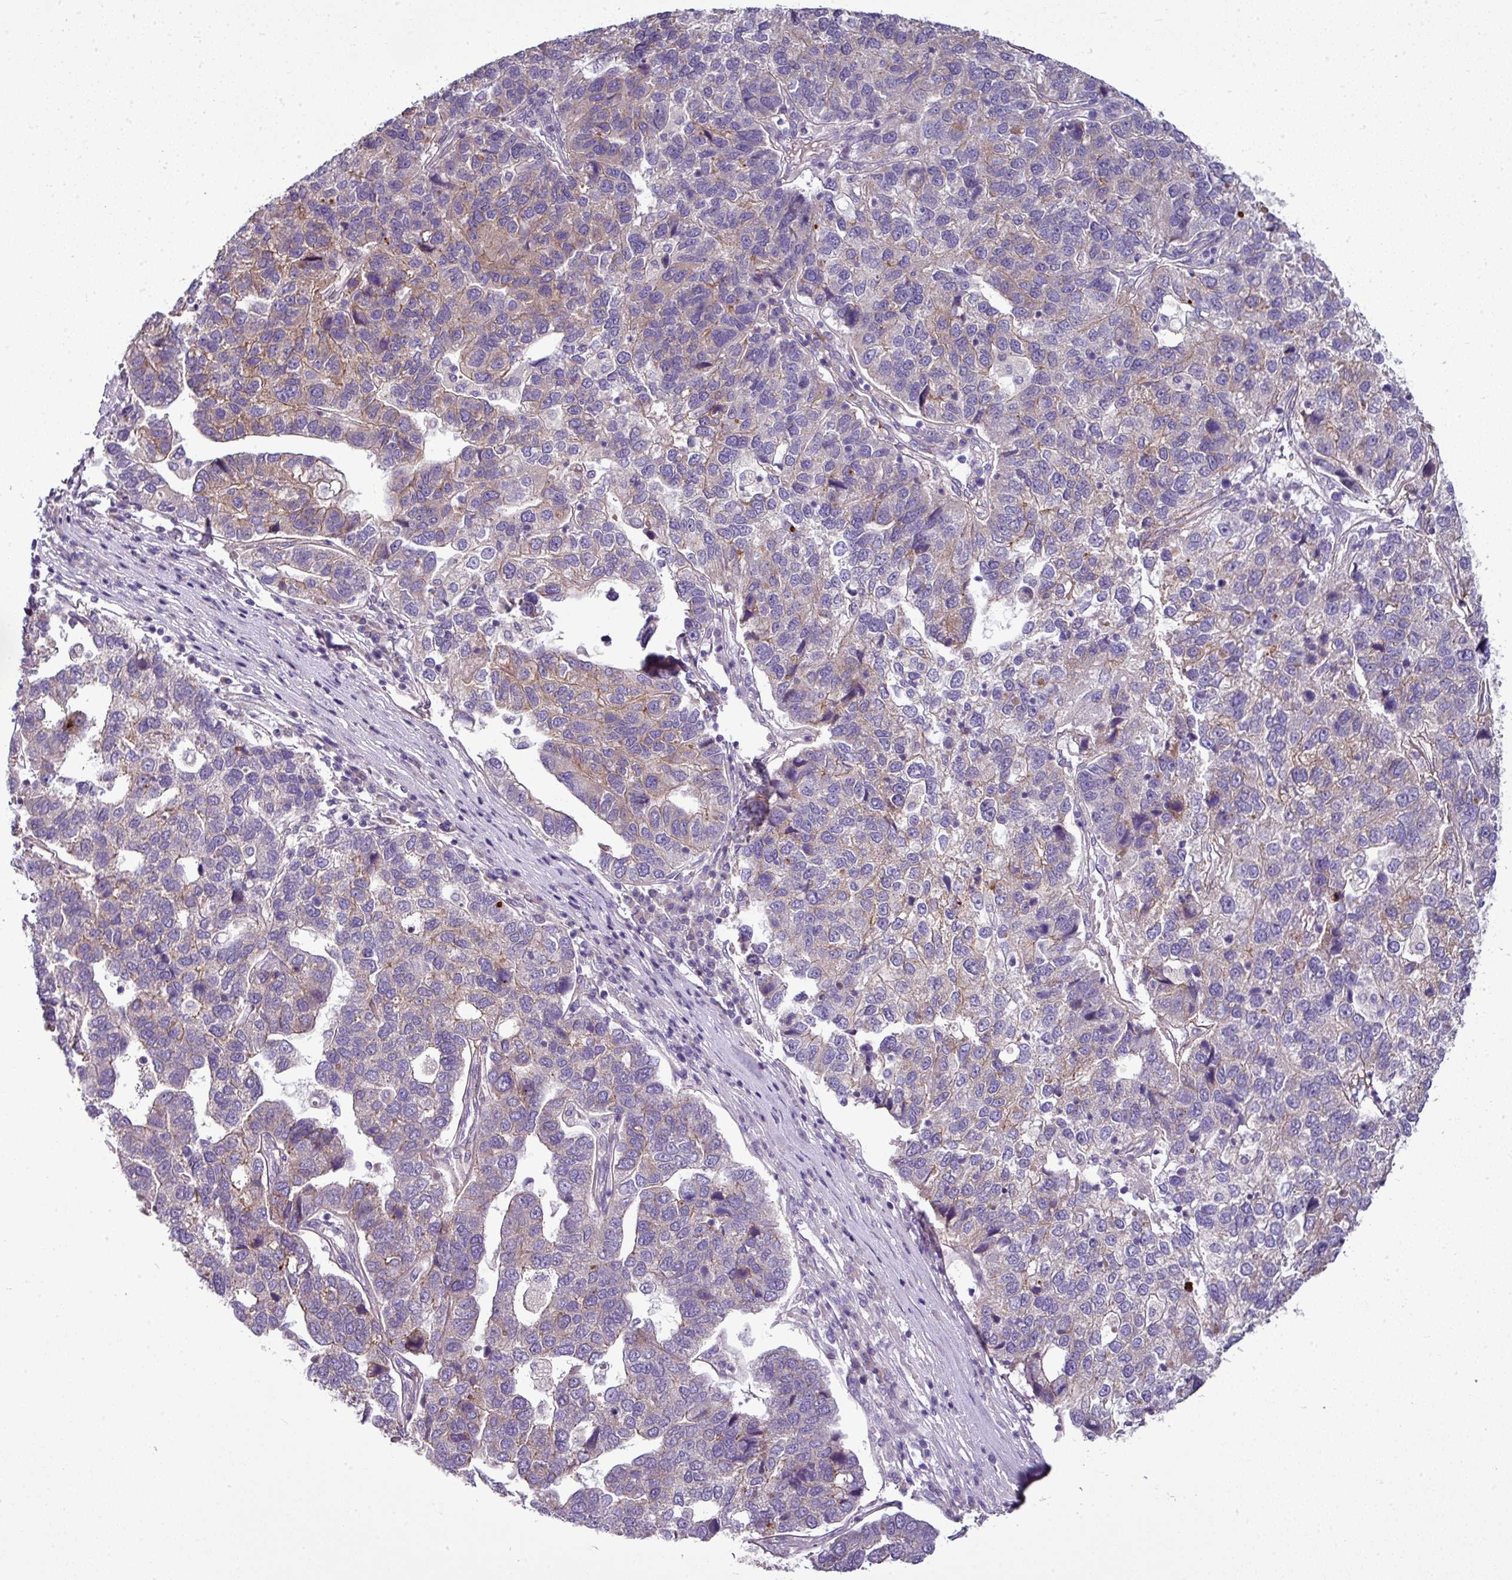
{"staining": {"intensity": "weak", "quantity": "25%-75%", "location": "cytoplasmic/membranous"}, "tissue": "pancreatic cancer", "cell_type": "Tumor cells", "image_type": "cancer", "snomed": [{"axis": "morphology", "description": "Adenocarcinoma, NOS"}, {"axis": "topography", "description": "Pancreas"}], "caption": "About 25%-75% of tumor cells in pancreatic cancer (adenocarcinoma) exhibit weak cytoplasmic/membranous protein expression as visualized by brown immunohistochemical staining.", "gene": "GAN", "patient": {"sex": "female", "age": 61}}